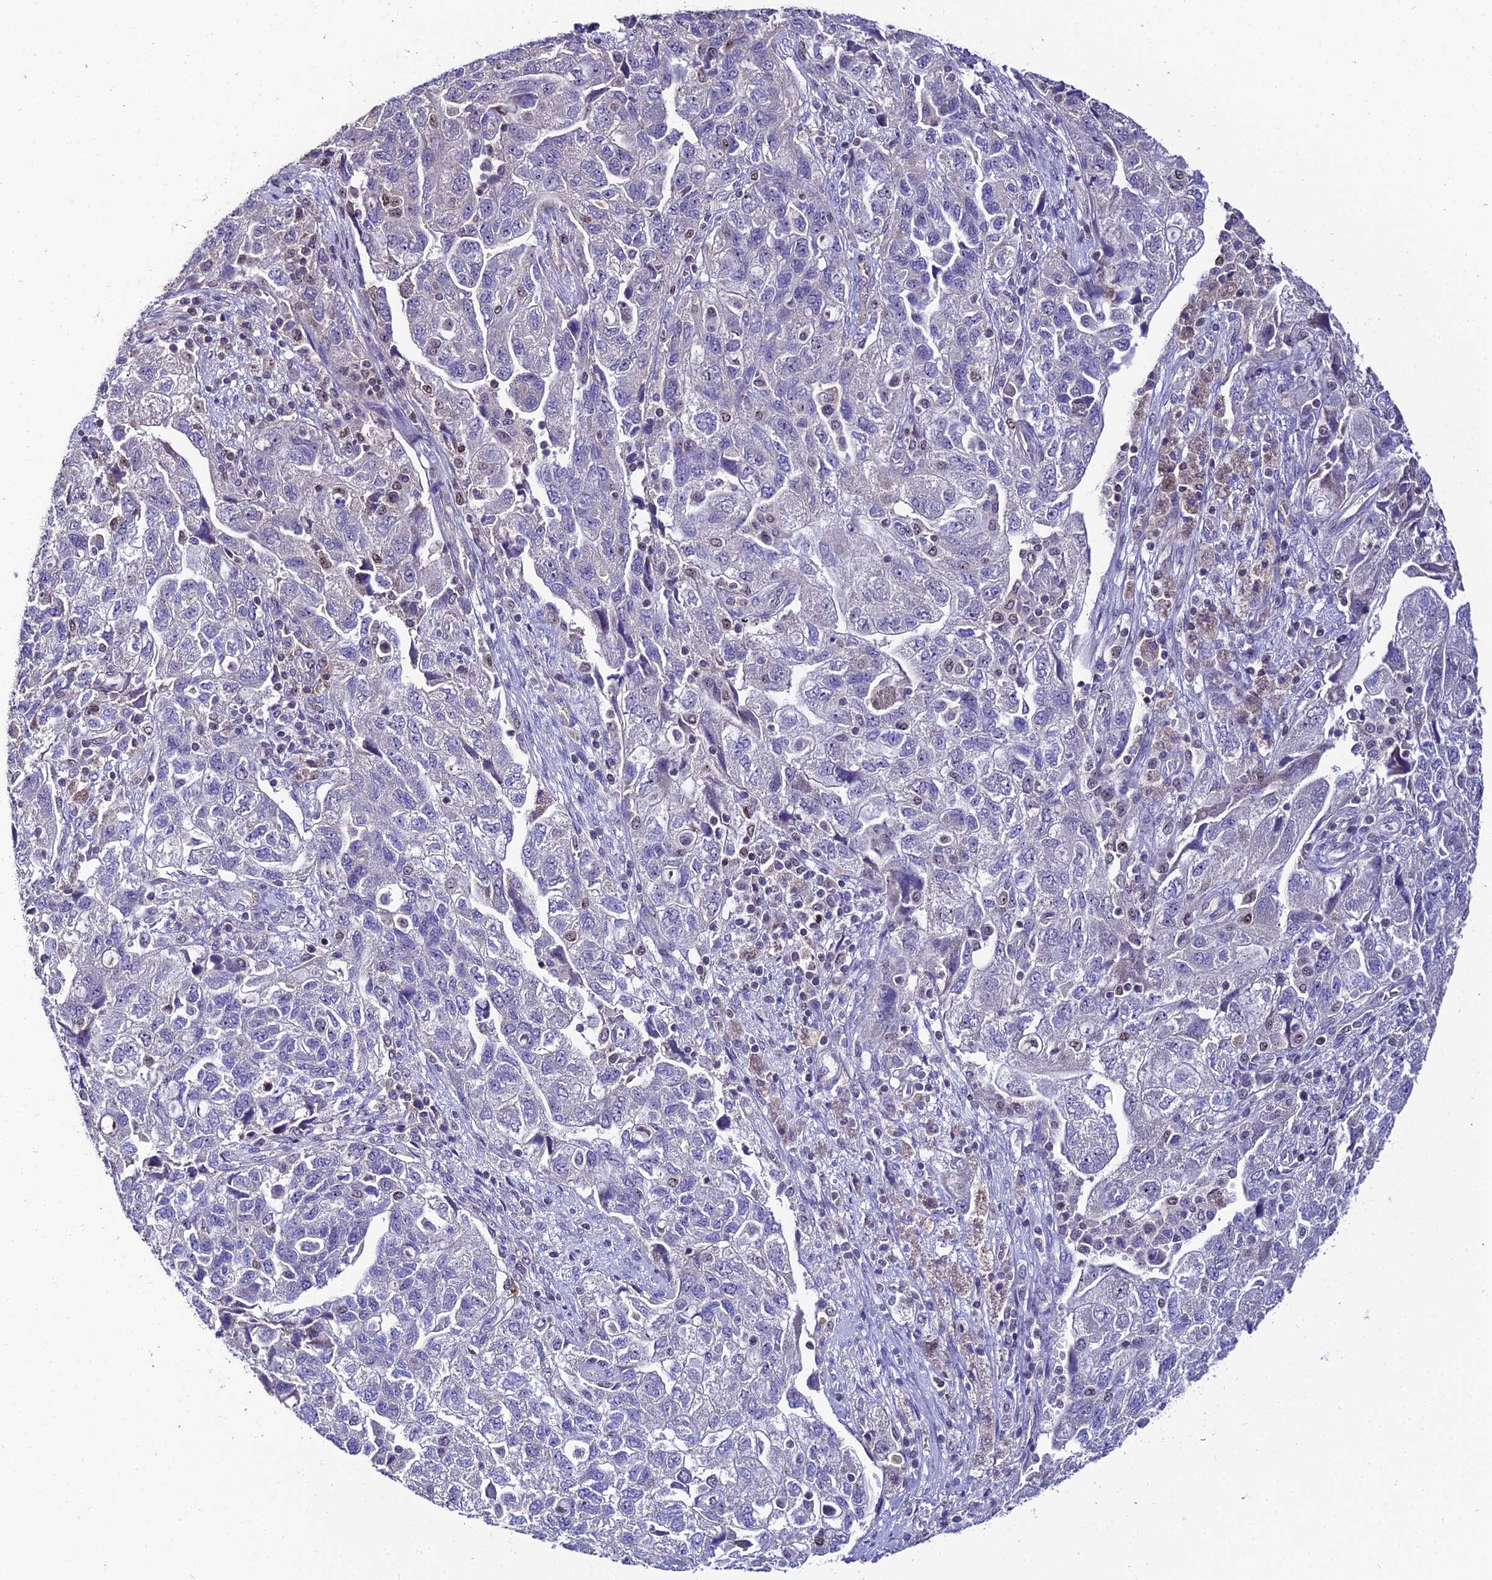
{"staining": {"intensity": "negative", "quantity": "none", "location": "none"}, "tissue": "ovarian cancer", "cell_type": "Tumor cells", "image_type": "cancer", "snomed": [{"axis": "morphology", "description": "Carcinoma, NOS"}, {"axis": "morphology", "description": "Cystadenocarcinoma, serous, NOS"}, {"axis": "topography", "description": "Ovary"}], "caption": "The IHC image has no significant staining in tumor cells of ovarian cancer tissue.", "gene": "SHQ1", "patient": {"sex": "female", "age": 69}}